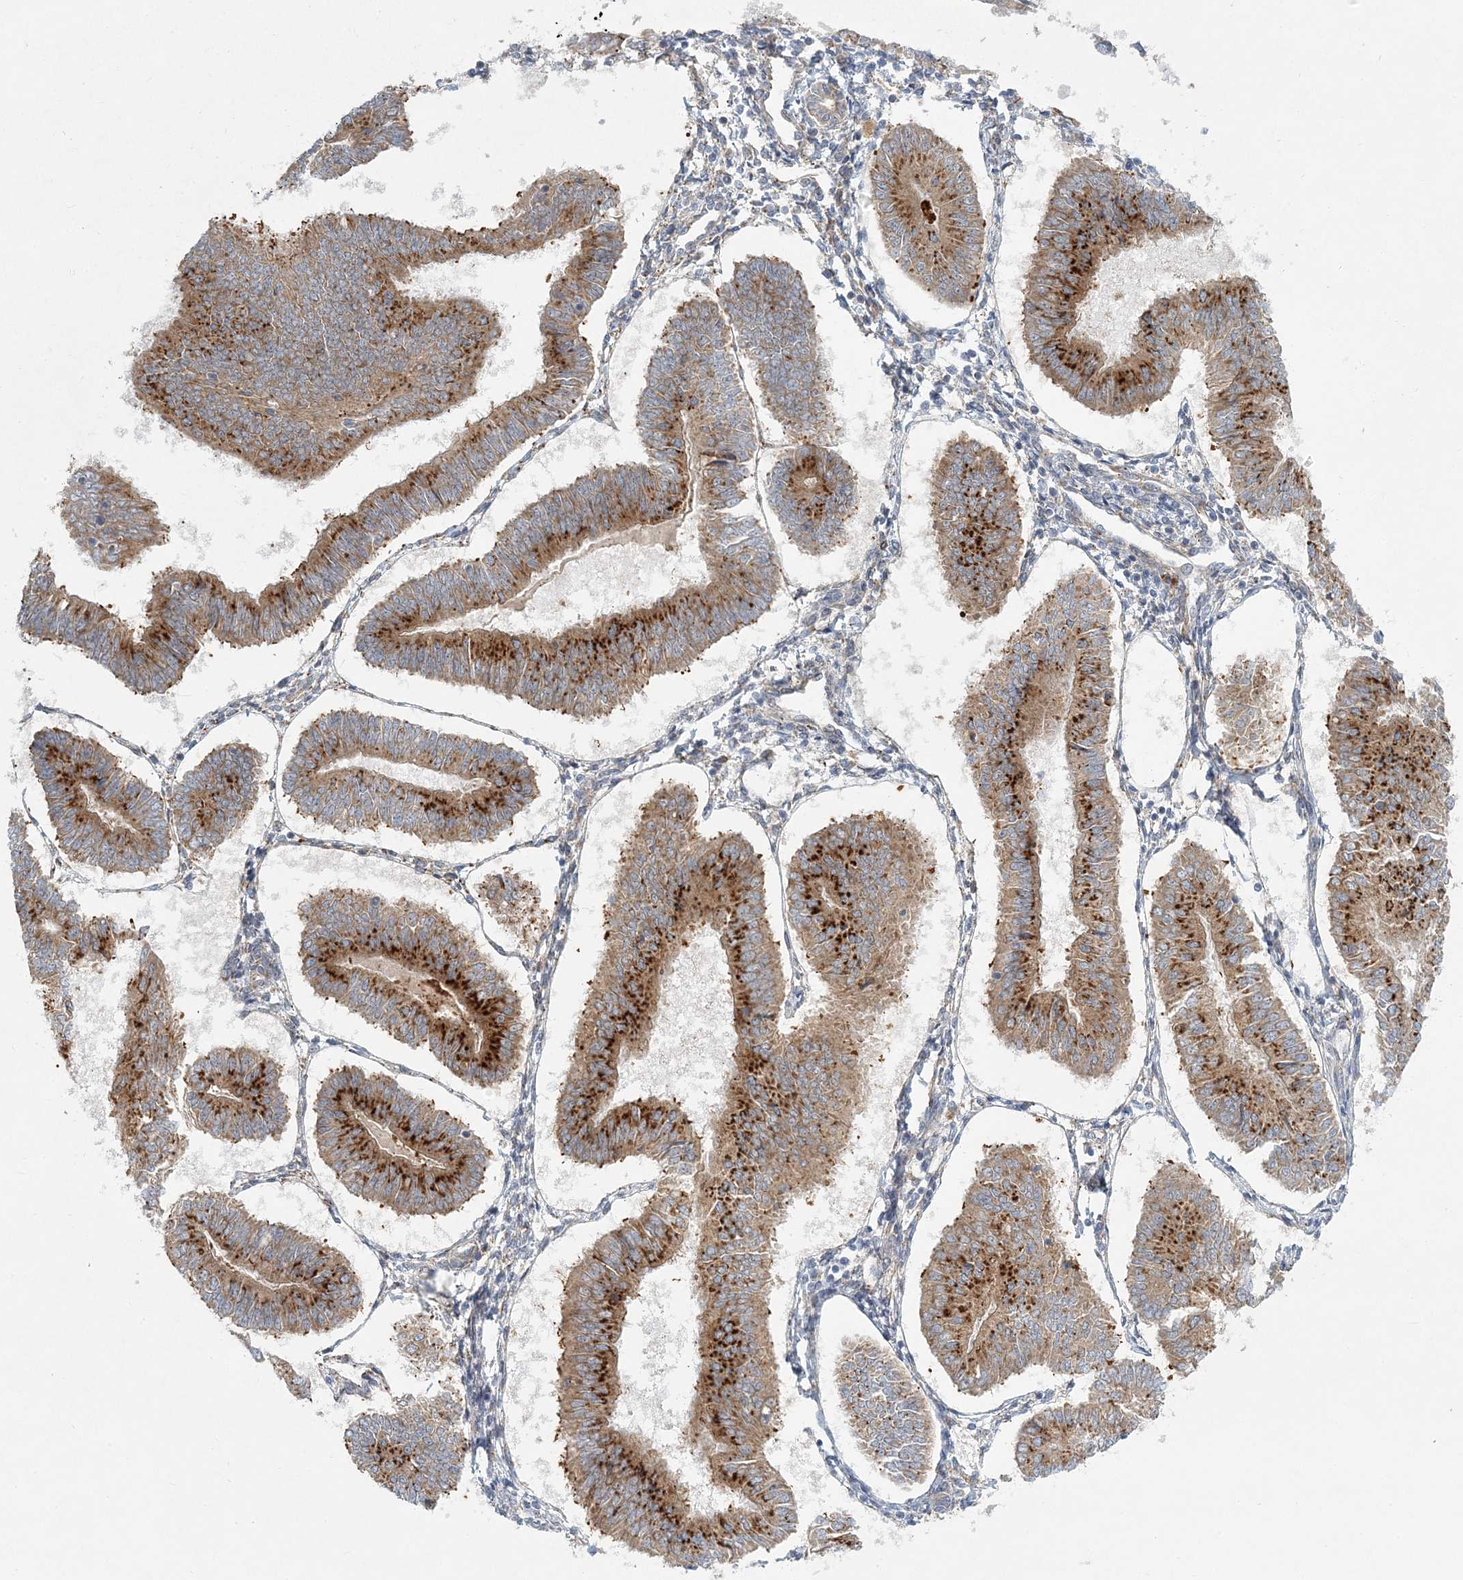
{"staining": {"intensity": "strong", "quantity": ">75%", "location": "cytoplasmic/membranous"}, "tissue": "endometrial cancer", "cell_type": "Tumor cells", "image_type": "cancer", "snomed": [{"axis": "morphology", "description": "Adenocarcinoma, NOS"}, {"axis": "topography", "description": "Endometrium"}], "caption": "About >75% of tumor cells in human endometrial cancer exhibit strong cytoplasmic/membranous protein staining as visualized by brown immunohistochemical staining.", "gene": "NBAS", "patient": {"sex": "female", "age": 58}}